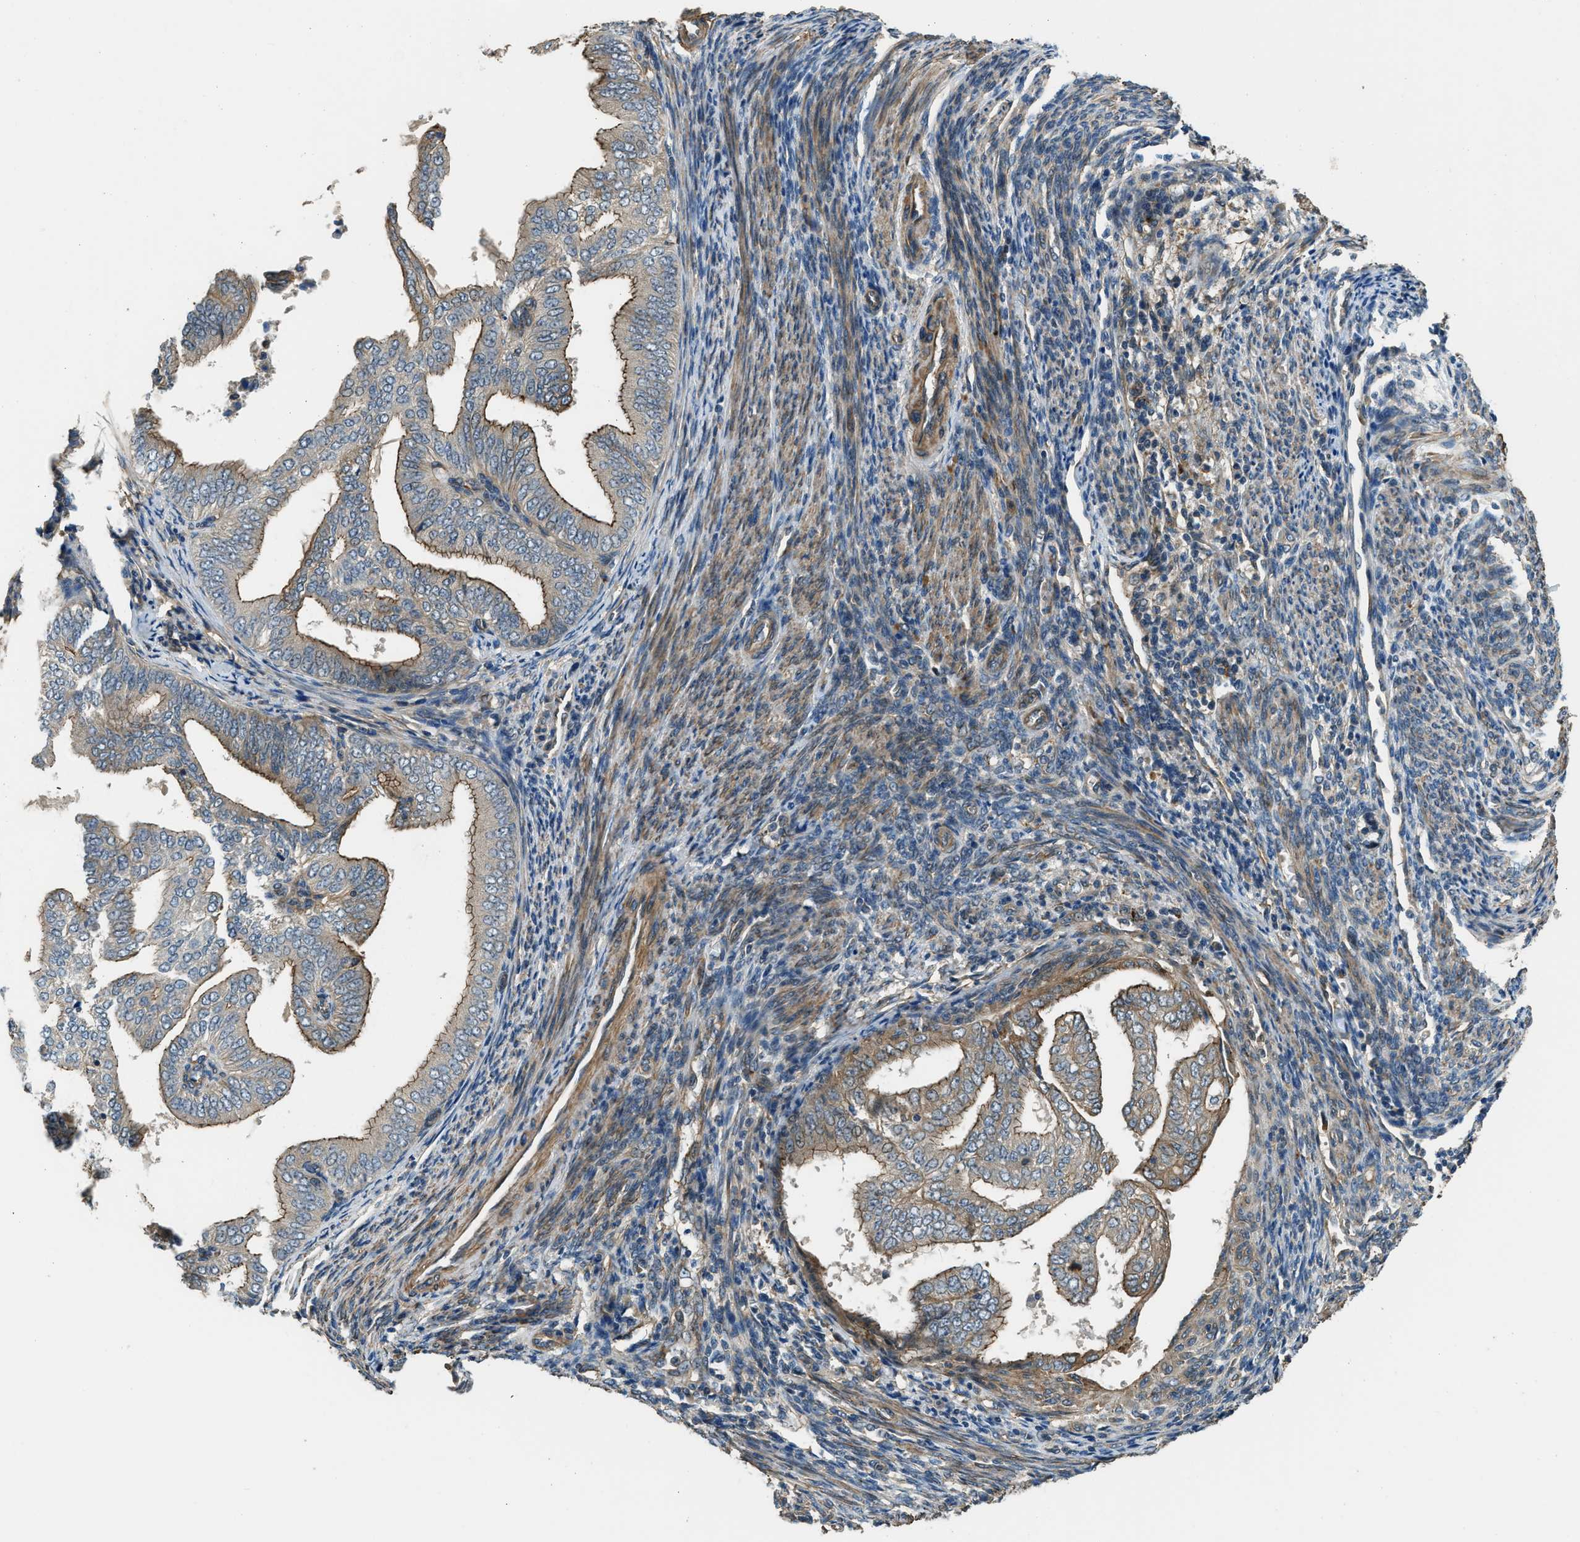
{"staining": {"intensity": "strong", "quantity": "25%-75%", "location": "cytoplasmic/membranous"}, "tissue": "endometrial cancer", "cell_type": "Tumor cells", "image_type": "cancer", "snomed": [{"axis": "morphology", "description": "Adenocarcinoma, NOS"}, {"axis": "topography", "description": "Endometrium"}], "caption": "An IHC photomicrograph of tumor tissue is shown. Protein staining in brown highlights strong cytoplasmic/membranous positivity in endometrial cancer (adenocarcinoma) within tumor cells.", "gene": "CGN", "patient": {"sex": "female", "age": 58}}